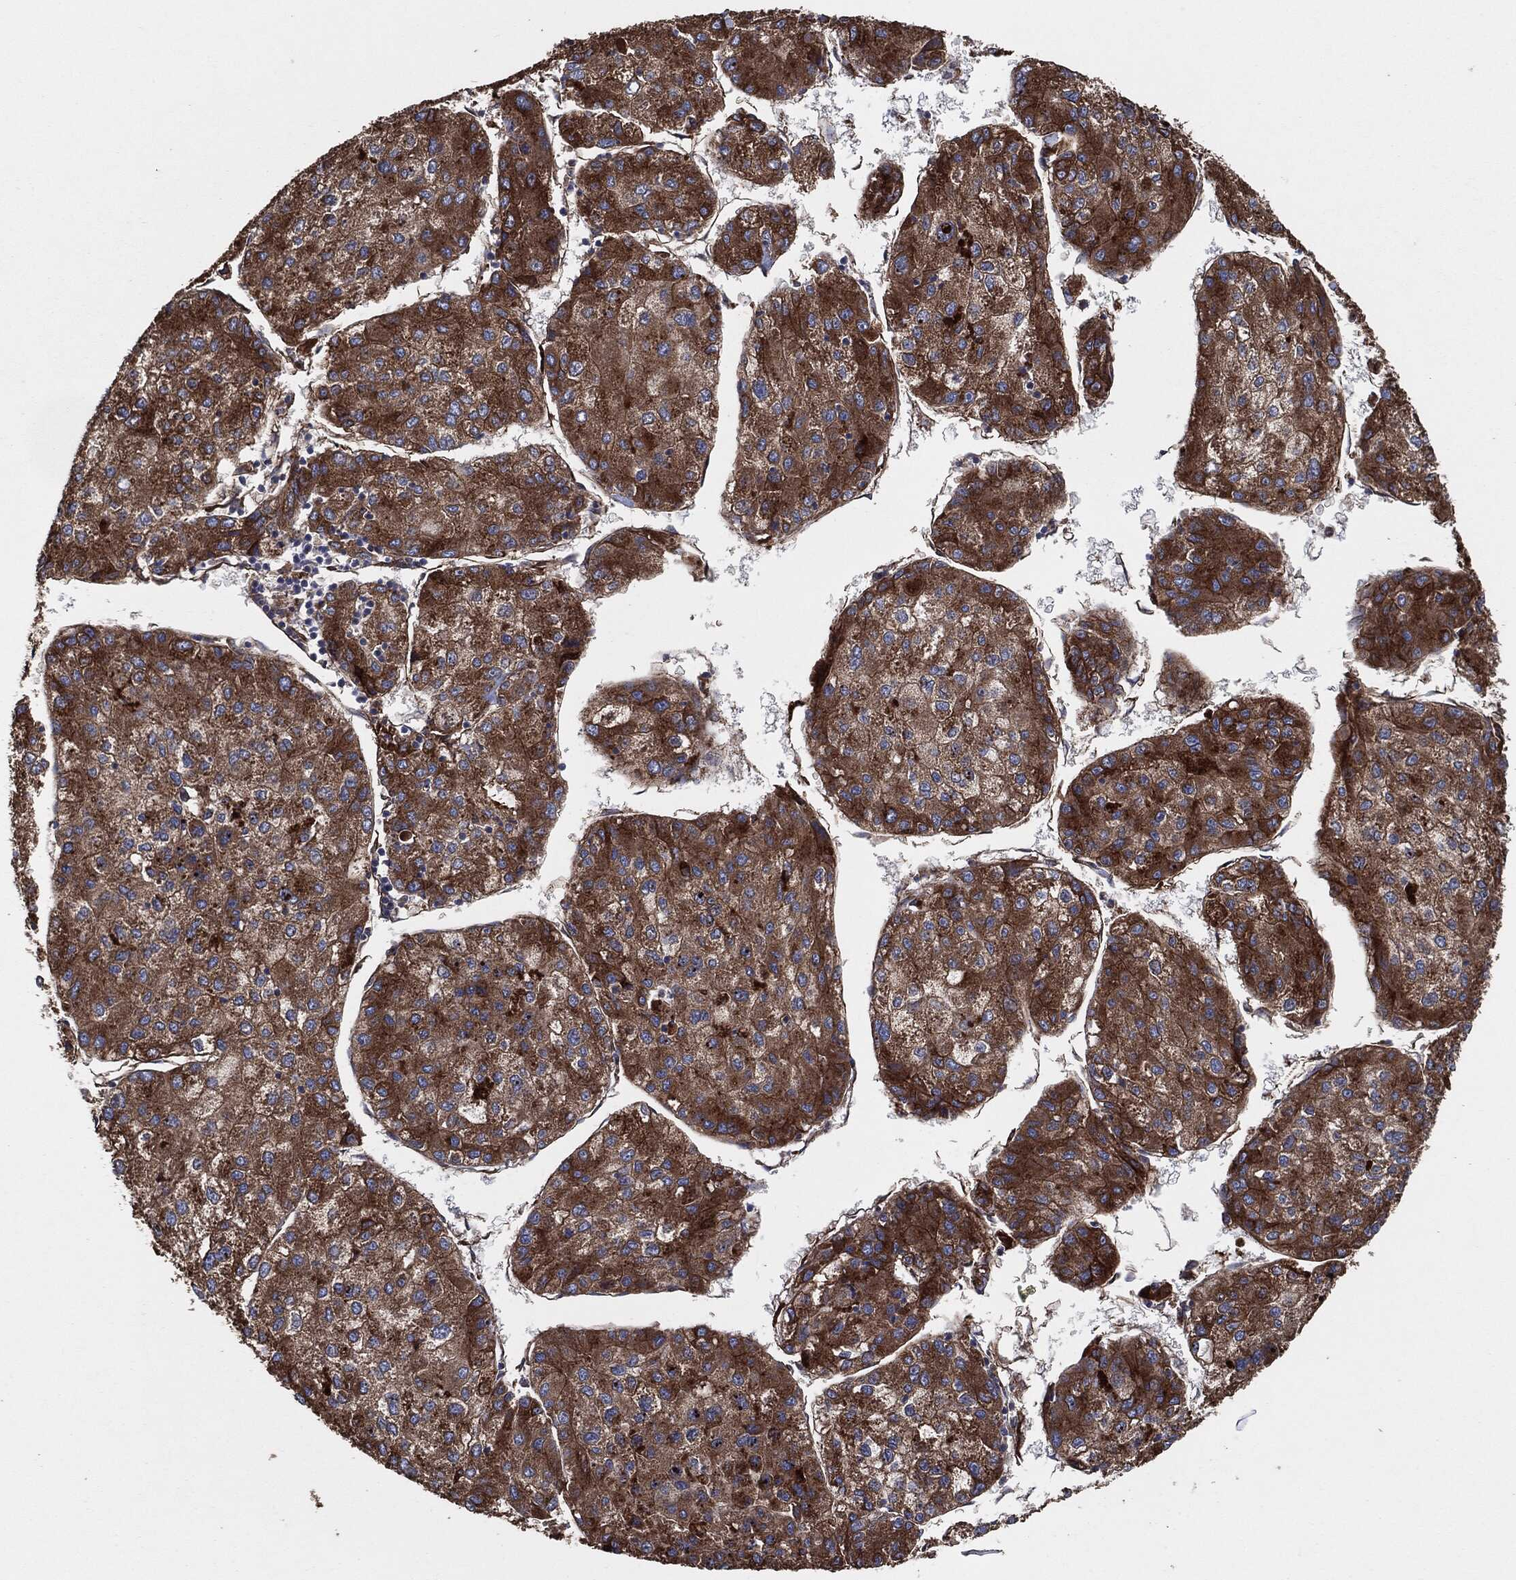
{"staining": {"intensity": "strong", "quantity": "25%-75%", "location": "cytoplasmic/membranous"}, "tissue": "liver cancer", "cell_type": "Tumor cells", "image_type": "cancer", "snomed": [{"axis": "morphology", "description": "Carcinoma, Hepatocellular, NOS"}, {"axis": "topography", "description": "Liver"}], "caption": "Liver cancer stained for a protein (brown) demonstrates strong cytoplasmic/membranous positive expression in approximately 25%-75% of tumor cells.", "gene": "CTNNA1", "patient": {"sex": "male", "age": 43}}